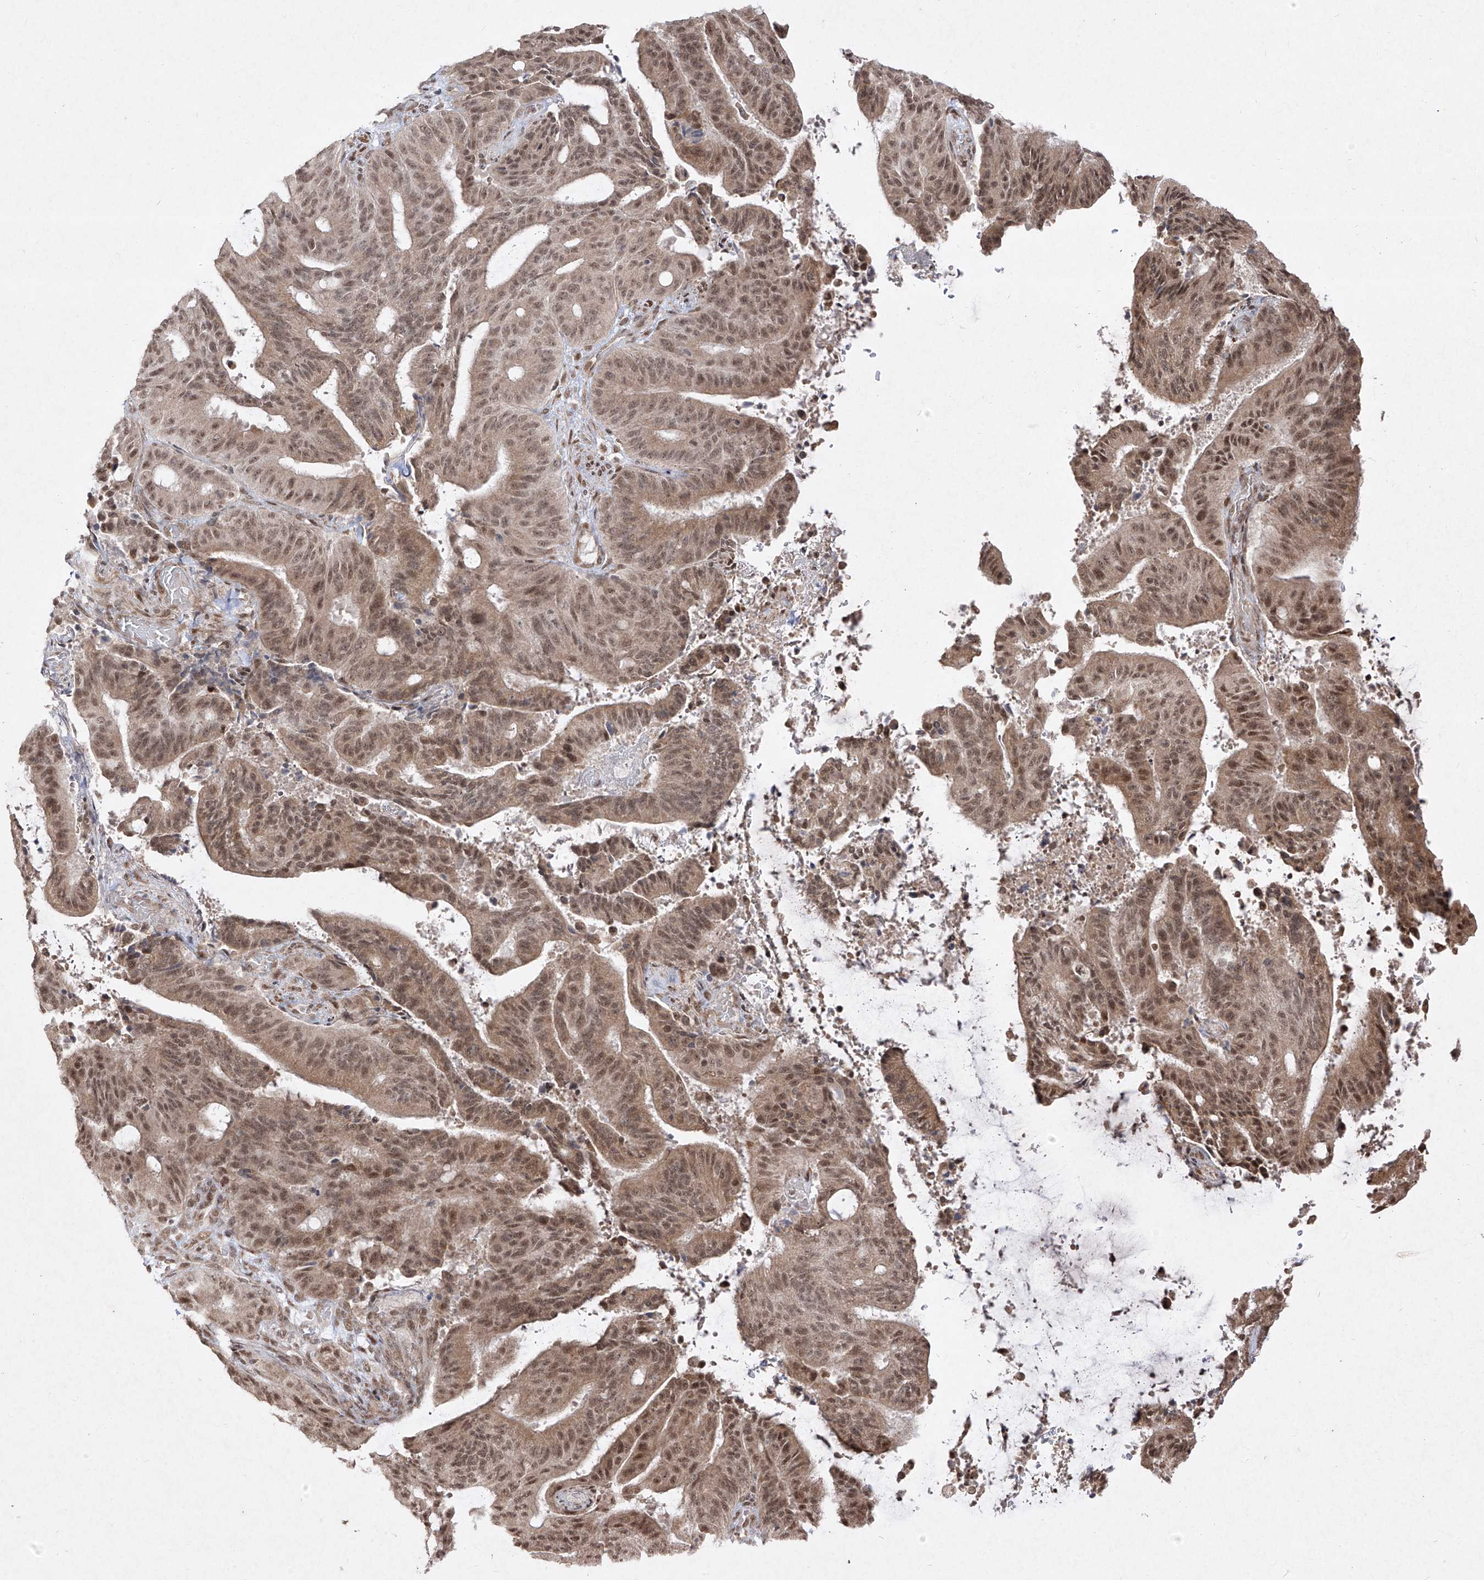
{"staining": {"intensity": "moderate", "quantity": ">75%", "location": "cytoplasmic/membranous,nuclear"}, "tissue": "liver cancer", "cell_type": "Tumor cells", "image_type": "cancer", "snomed": [{"axis": "morphology", "description": "Normal tissue, NOS"}, {"axis": "morphology", "description": "Cholangiocarcinoma"}, {"axis": "topography", "description": "Liver"}, {"axis": "topography", "description": "Peripheral nerve tissue"}], "caption": "Protein analysis of liver cancer tissue demonstrates moderate cytoplasmic/membranous and nuclear positivity in about >75% of tumor cells.", "gene": "SNRNP27", "patient": {"sex": "female", "age": 73}}